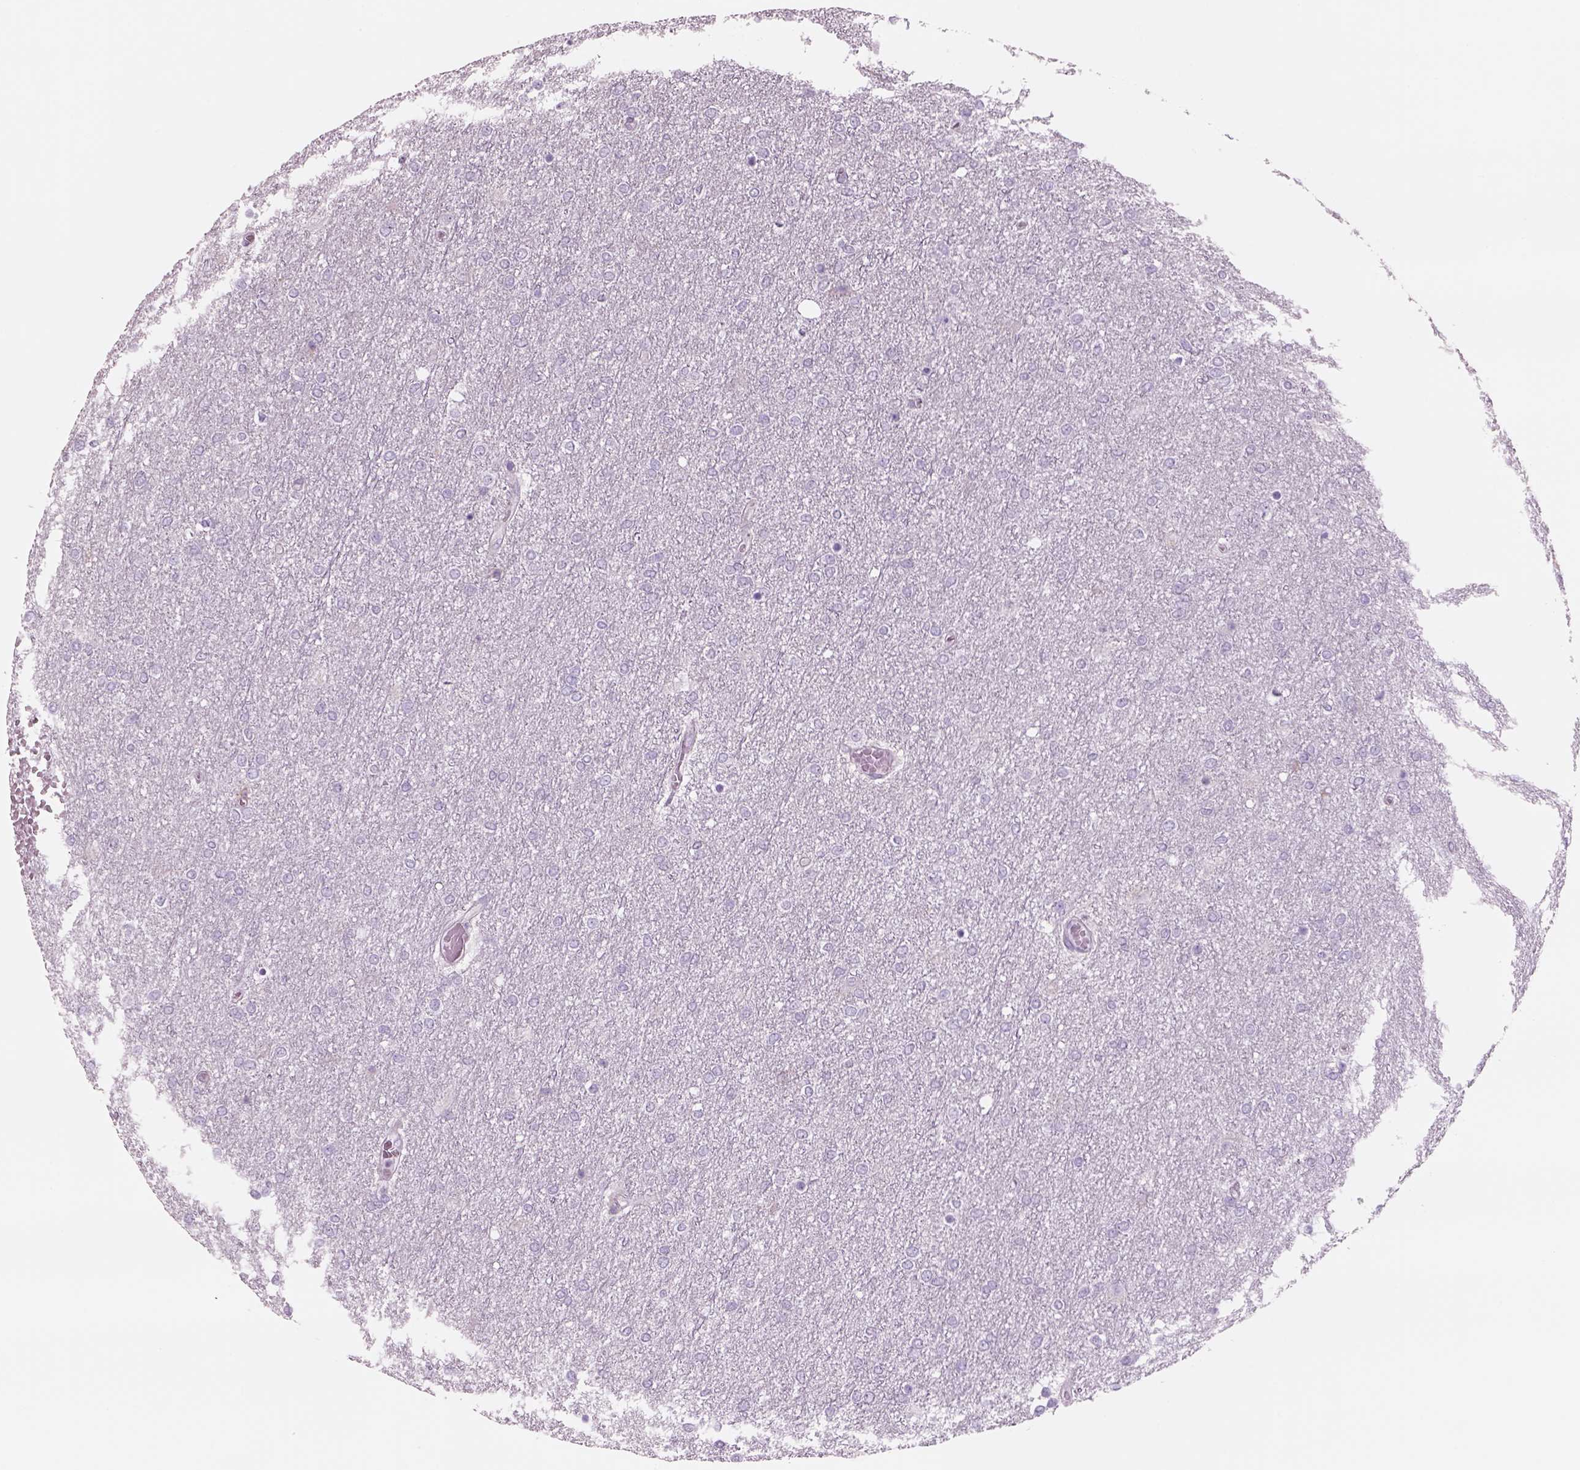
{"staining": {"intensity": "negative", "quantity": "none", "location": "none"}, "tissue": "glioma", "cell_type": "Tumor cells", "image_type": "cancer", "snomed": [{"axis": "morphology", "description": "Glioma, malignant, High grade"}, {"axis": "topography", "description": "Brain"}], "caption": "Immunohistochemistry histopathology image of human glioma stained for a protein (brown), which demonstrates no staining in tumor cells. (DAB (3,3'-diaminobenzidine) immunohistochemistry visualized using brightfield microscopy, high magnification).", "gene": "RHO", "patient": {"sex": "female", "age": 61}}